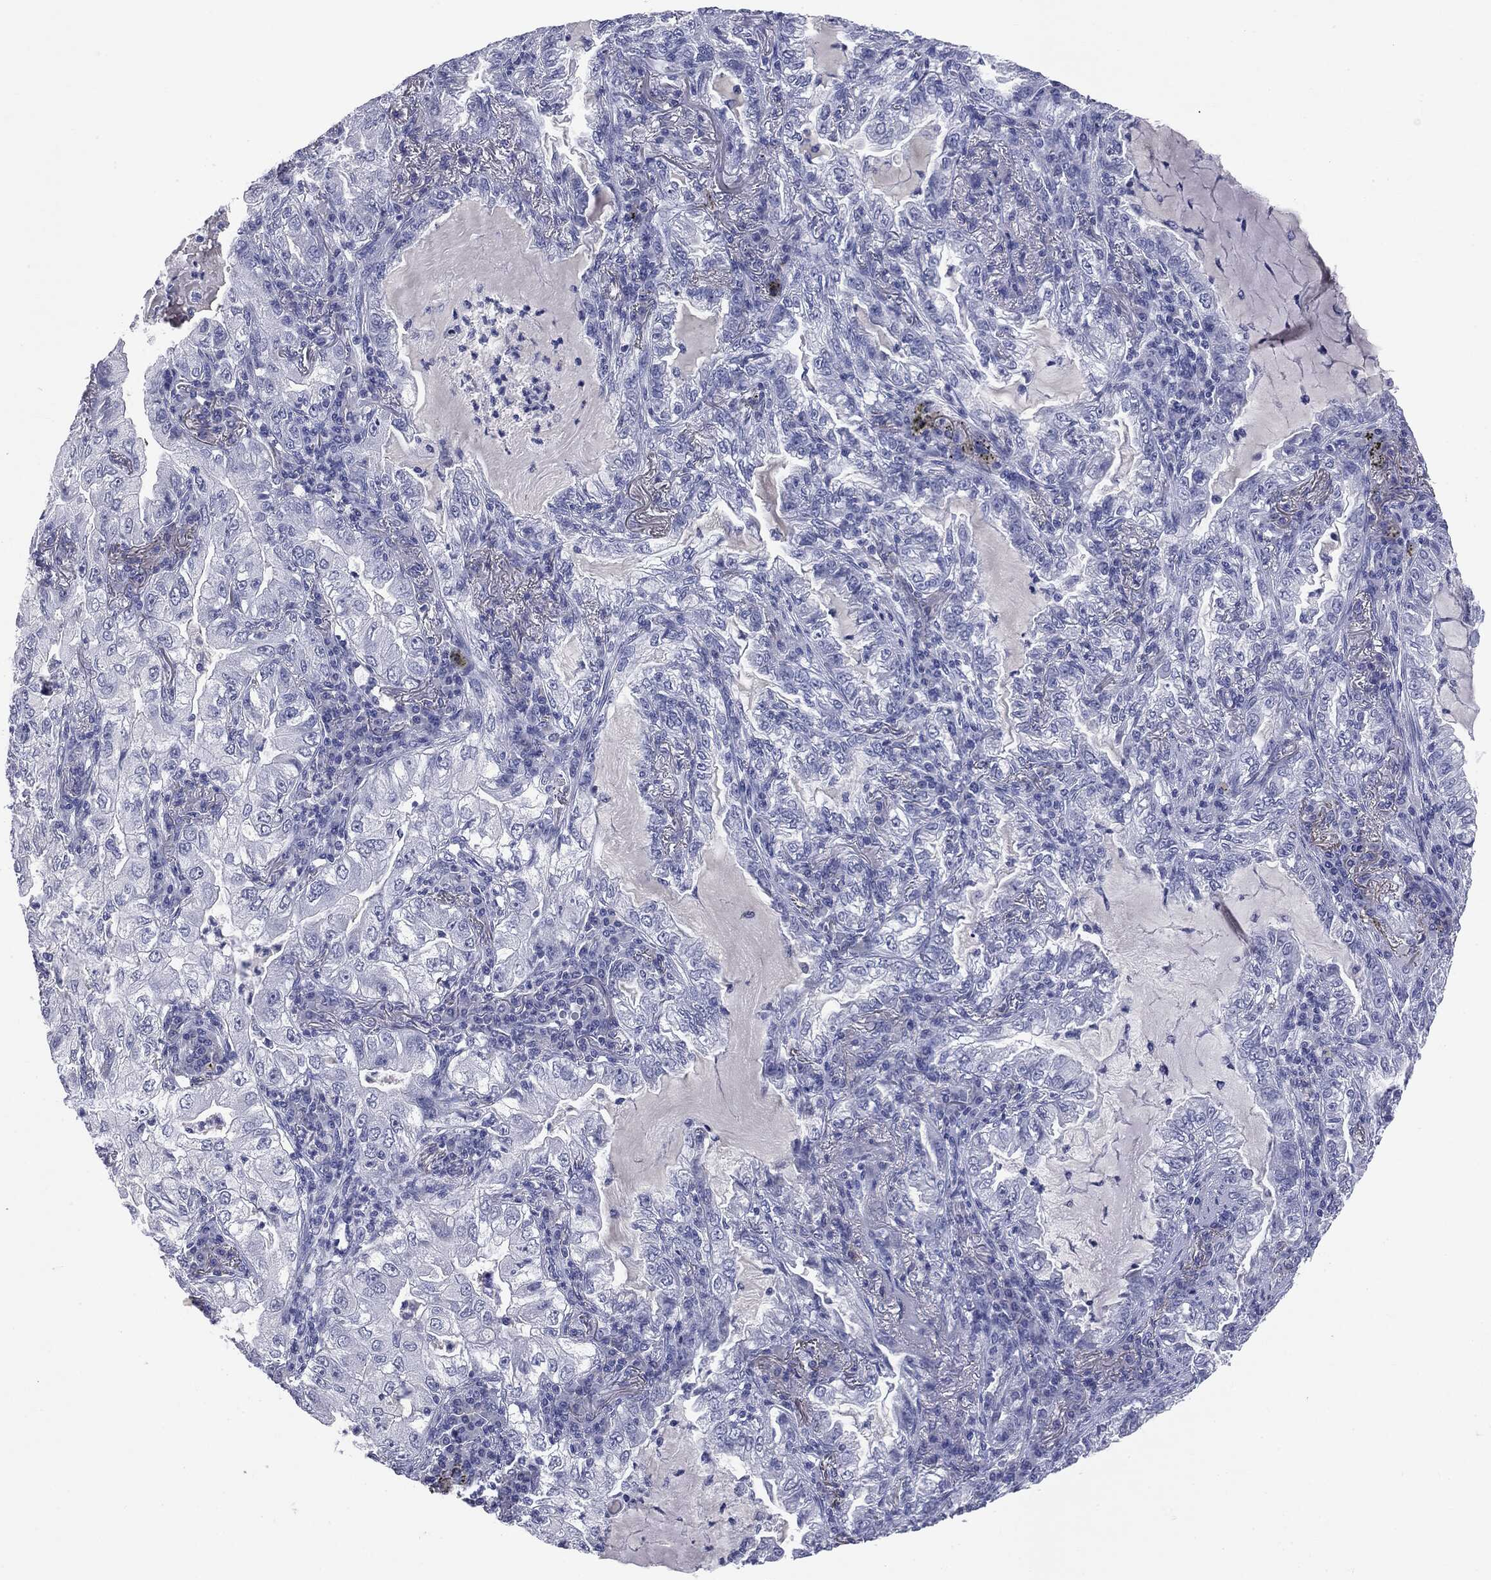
{"staining": {"intensity": "negative", "quantity": "none", "location": "none"}, "tissue": "lung cancer", "cell_type": "Tumor cells", "image_type": "cancer", "snomed": [{"axis": "morphology", "description": "Adenocarcinoma, NOS"}, {"axis": "topography", "description": "Lung"}], "caption": "Human adenocarcinoma (lung) stained for a protein using IHC displays no positivity in tumor cells.", "gene": "TSHB", "patient": {"sex": "female", "age": 73}}